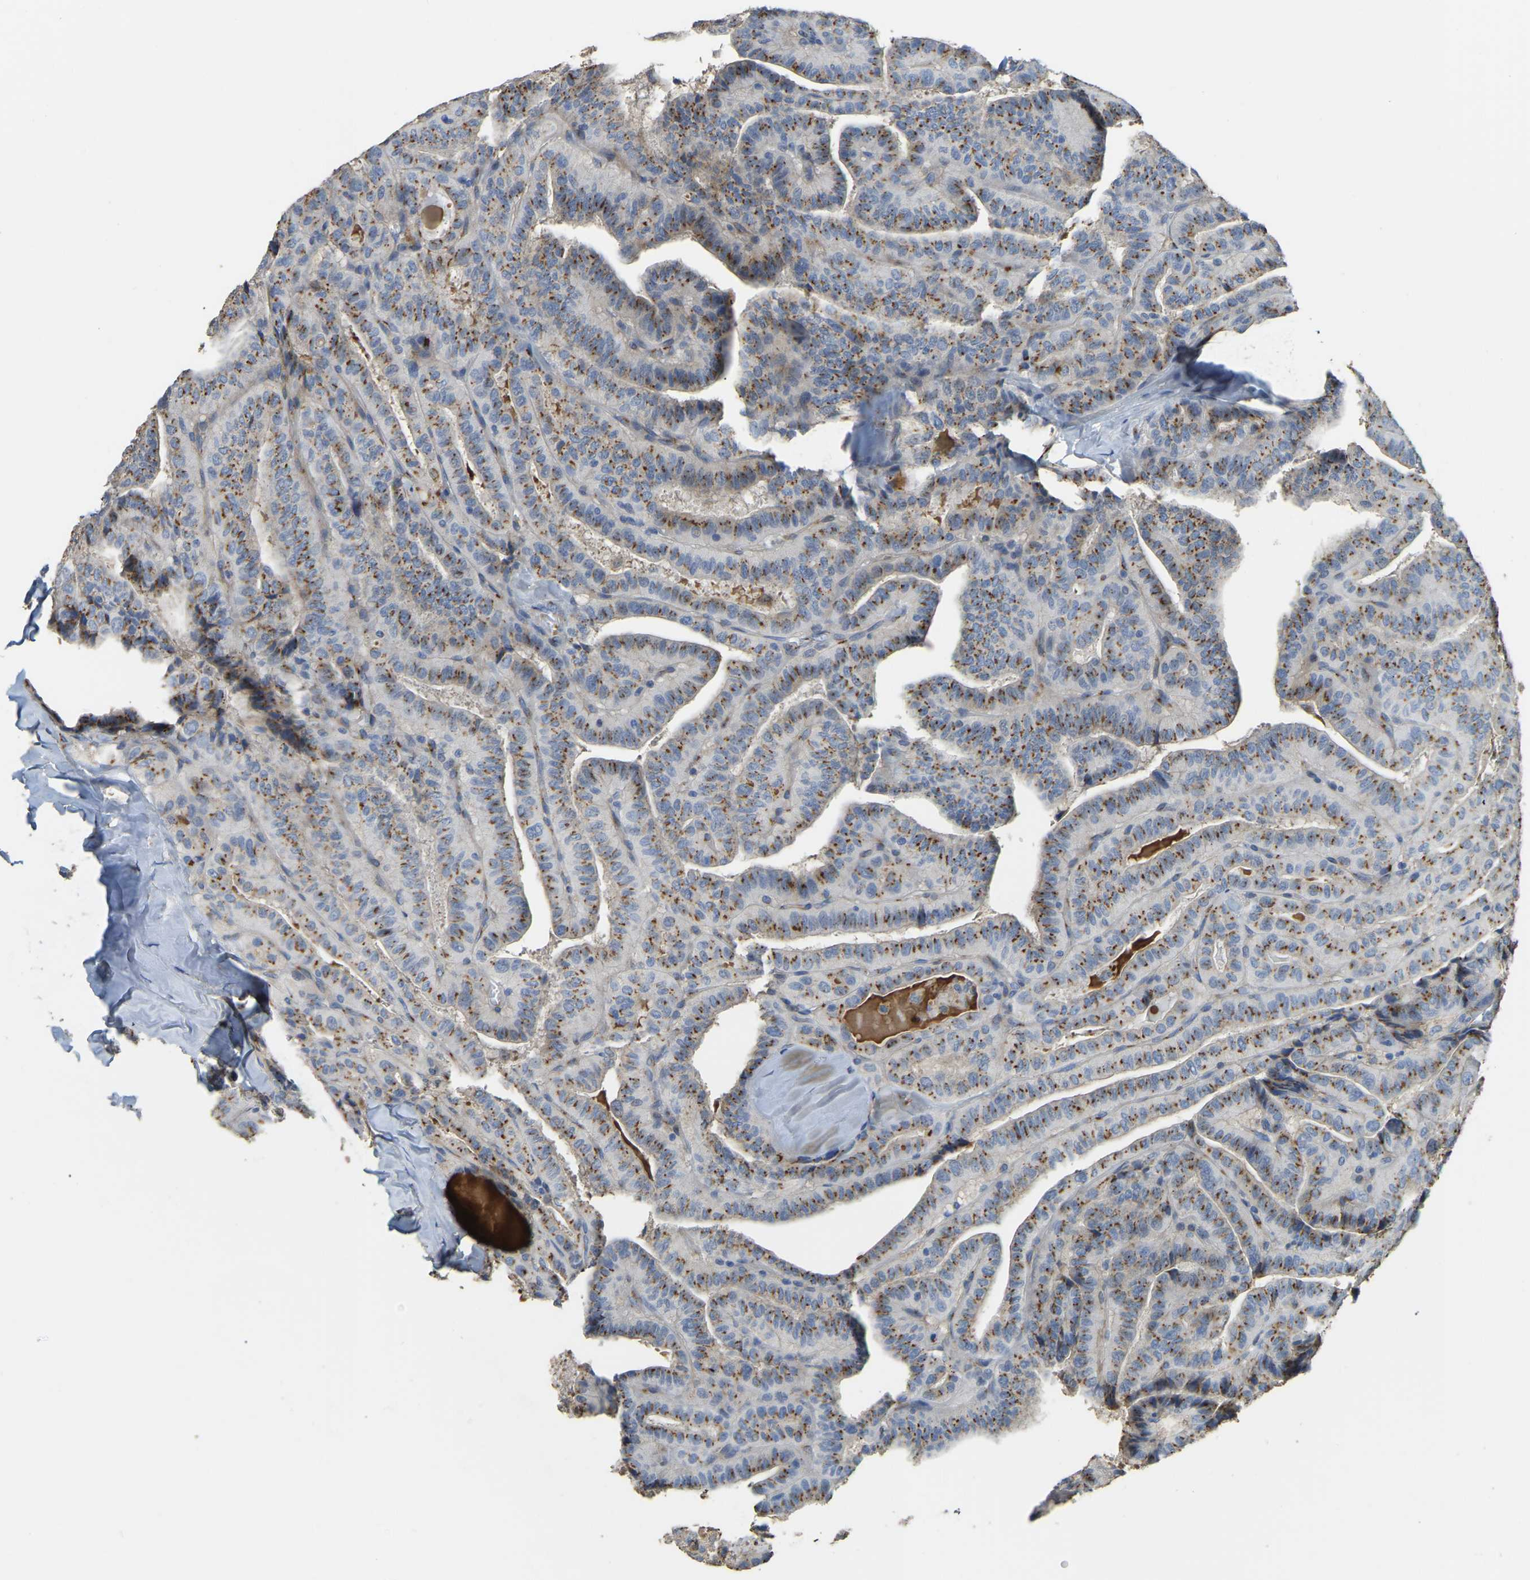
{"staining": {"intensity": "moderate", "quantity": ">75%", "location": "cytoplasmic/membranous"}, "tissue": "thyroid cancer", "cell_type": "Tumor cells", "image_type": "cancer", "snomed": [{"axis": "morphology", "description": "Papillary adenocarcinoma, NOS"}, {"axis": "topography", "description": "Thyroid gland"}], "caption": "Protein analysis of papillary adenocarcinoma (thyroid) tissue reveals moderate cytoplasmic/membranous staining in approximately >75% of tumor cells.", "gene": "FAM174A", "patient": {"sex": "male", "age": 77}}